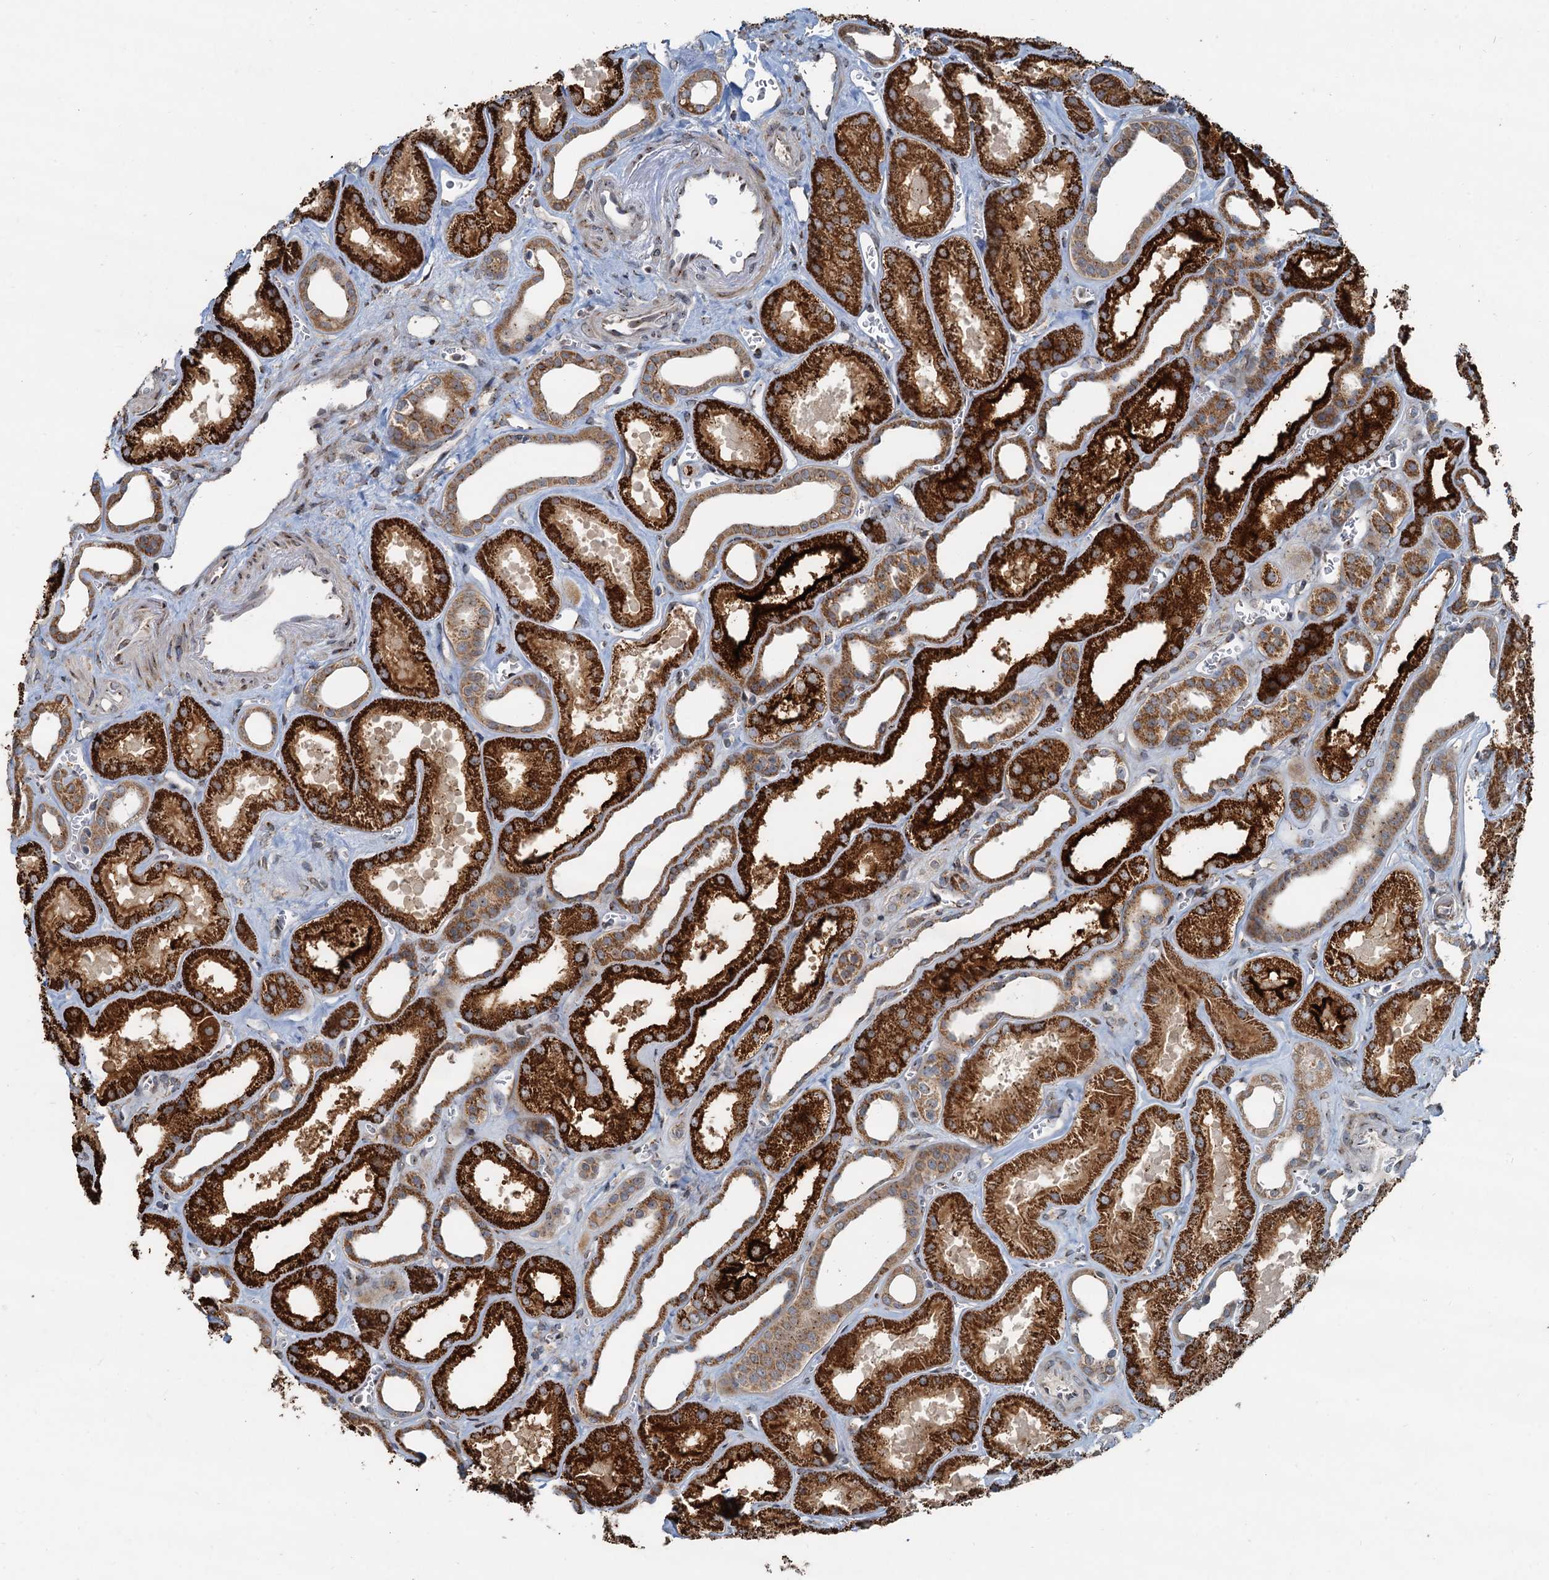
{"staining": {"intensity": "moderate", "quantity": ">75%", "location": "cytoplasmic/membranous"}, "tissue": "kidney", "cell_type": "Cells in glomeruli", "image_type": "normal", "snomed": [{"axis": "morphology", "description": "Normal tissue, NOS"}, {"axis": "morphology", "description": "Adenocarcinoma, NOS"}, {"axis": "topography", "description": "Kidney"}], "caption": "Moderate cytoplasmic/membranous protein staining is appreciated in approximately >75% of cells in glomeruli in kidney. (brown staining indicates protein expression, while blue staining denotes nuclei).", "gene": "CEP68", "patient": {"sex": "female", "age": 68}}